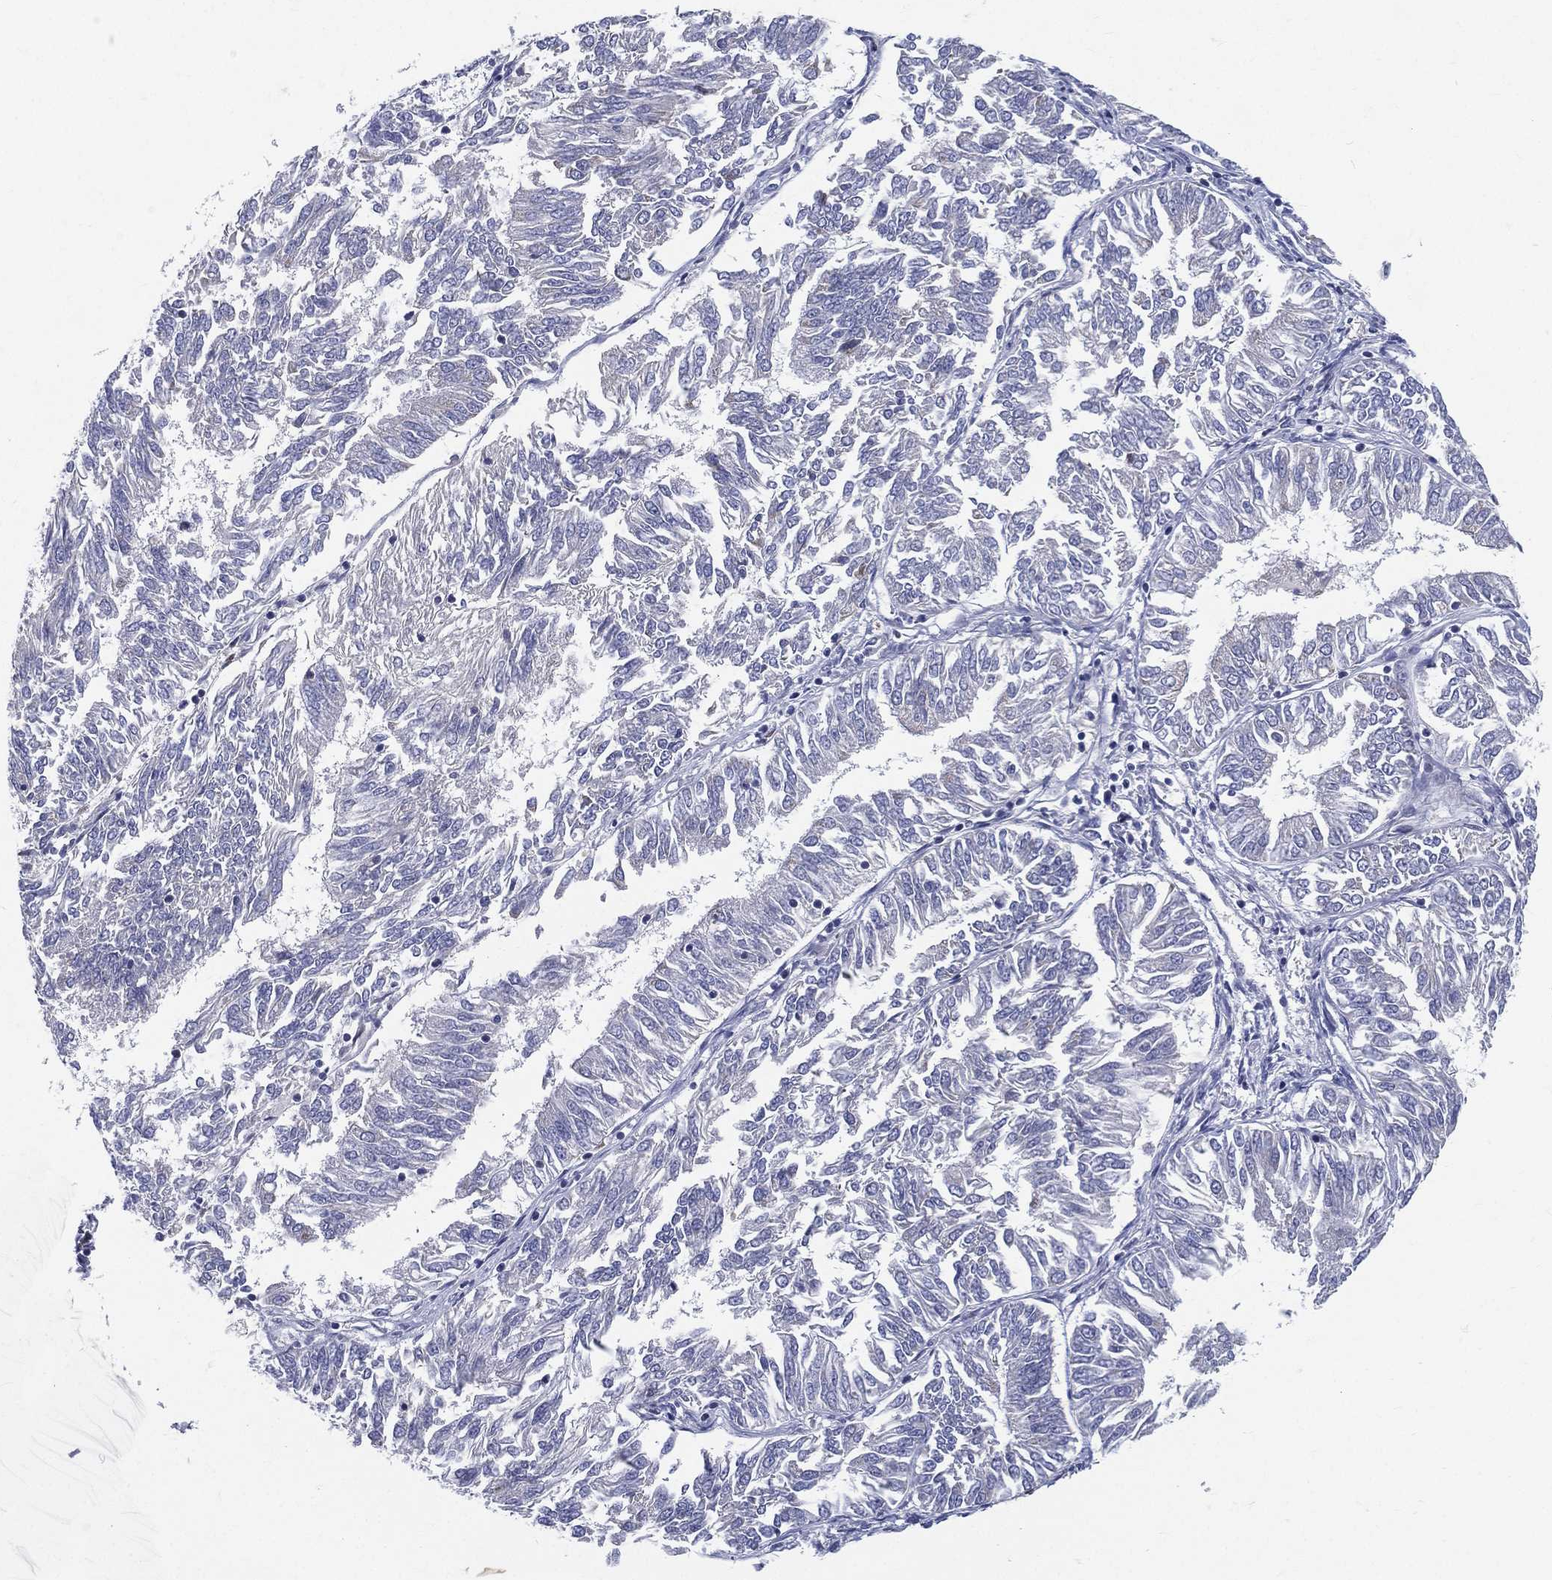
{"staining": {"intensity": "negative", "quantity": "none", "location": "none"}, "tissue": "endometrial cancer", "cell_type": "Tumor cells", "image_type": "cancer", "snomed": [{"axis": "morphology", "description": "Adenocarcinoma, NOS"}, {"axis": "topography", "description": "Endometrium"}], "caption": "A micrograph of adenocarcinoma (endometrial) stained for a protein demonstrates no brown staining in tumor cells.", "gene": "PWWP3A", "patient": {"sex": "female", "age": 58}}